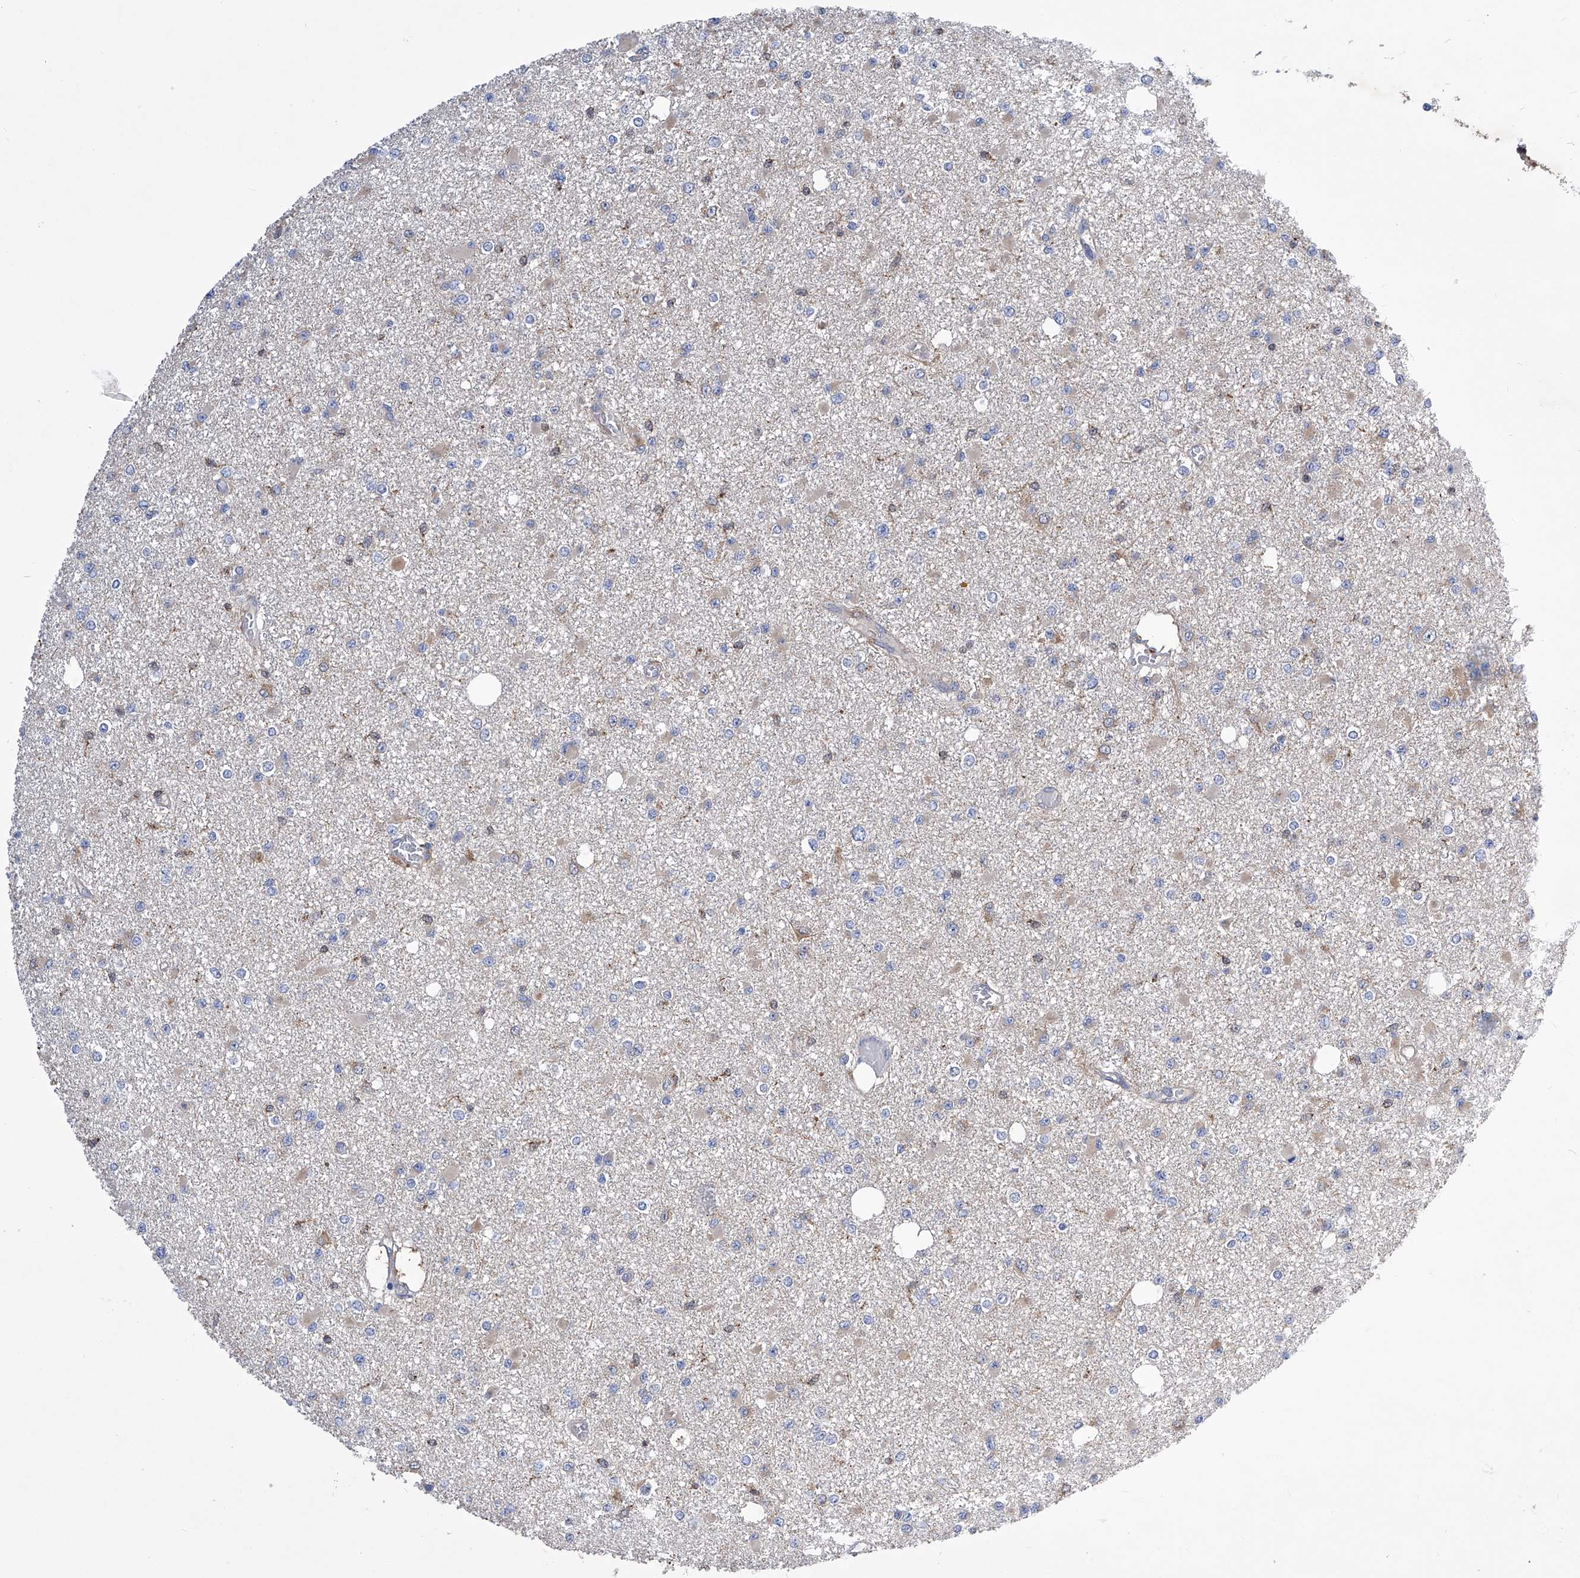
{"staining": {"intensity": "negative", "quantity": "none", "location": "none"}, "tissue": "glioma", "cell_type": "Tumor cells", "image_type": "cancer", "snomed": [{"axis": "morphology", "description": "Glioma, malignant, Low grade"}, {"axis": "topography", "description": "Brain"}], "caption": "Immunohistochemistry image of glioma stained for a protein (brown), which reveals no expression in tumor cells.", "gene": "SPATA20", "patient": {"sex": "female", "age": 22}}